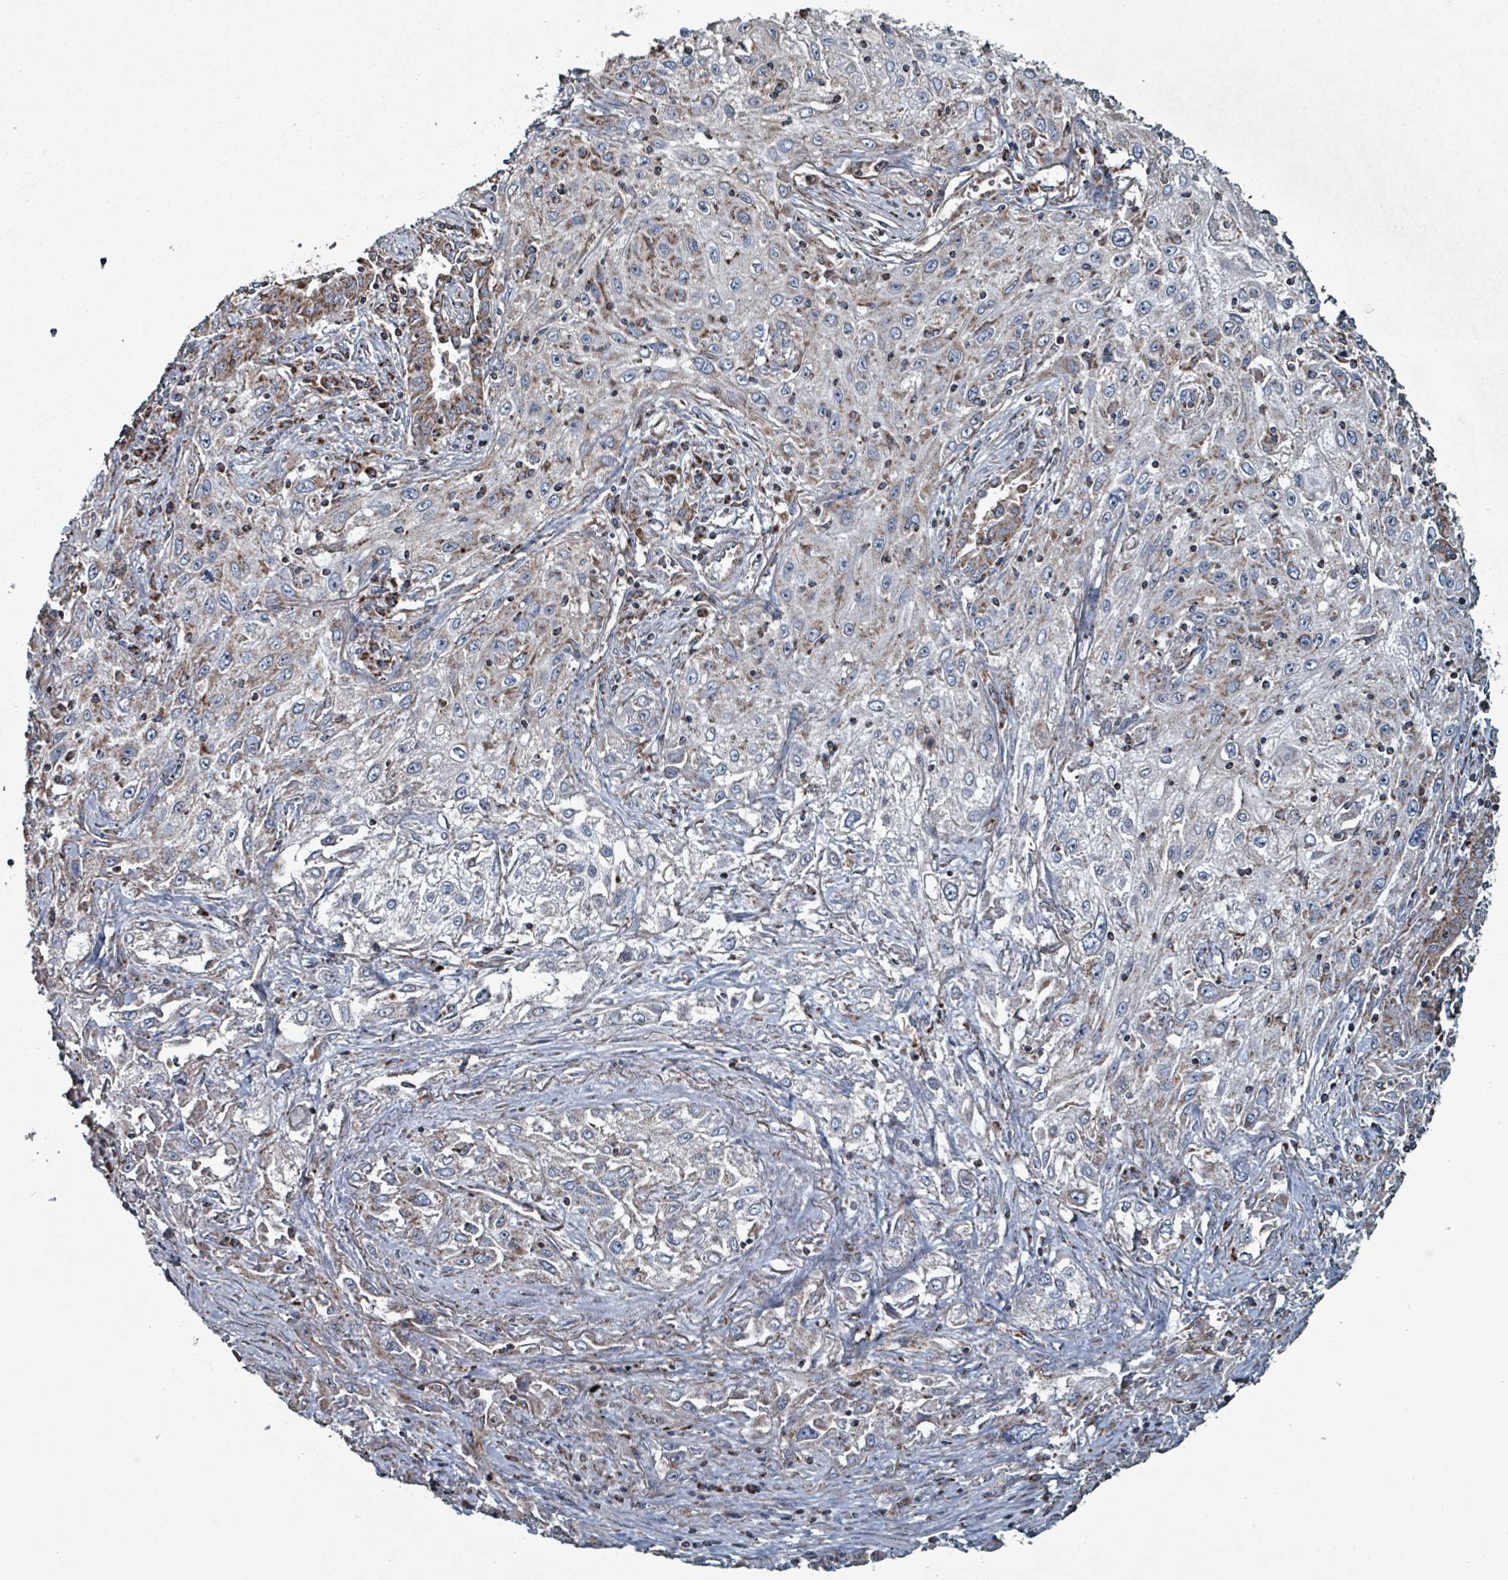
{"staining": {"intensity": "moderate", "quantity": "25%-75%", "location": "cytoplasmic/membranous"}, "tissue": "lung cancer", "cell_type": "Tumor cells", "image_type": "cancer", "snomed": [{"axis": "morphology", "description": "Squamous cell carcinoma, NOS"}, {"axis": "topography", "description": "Lung"}], "caption": "Approximately 25%-75% of tumor cells in human lung cancer (squamous cell carcinoma) reveal moderate cytoplasmic/membranous protein positivity as visualized by brown immunohistochemical staining.", "gene": "ABHD18", "patient": {"sex": "female", "age": 69}}